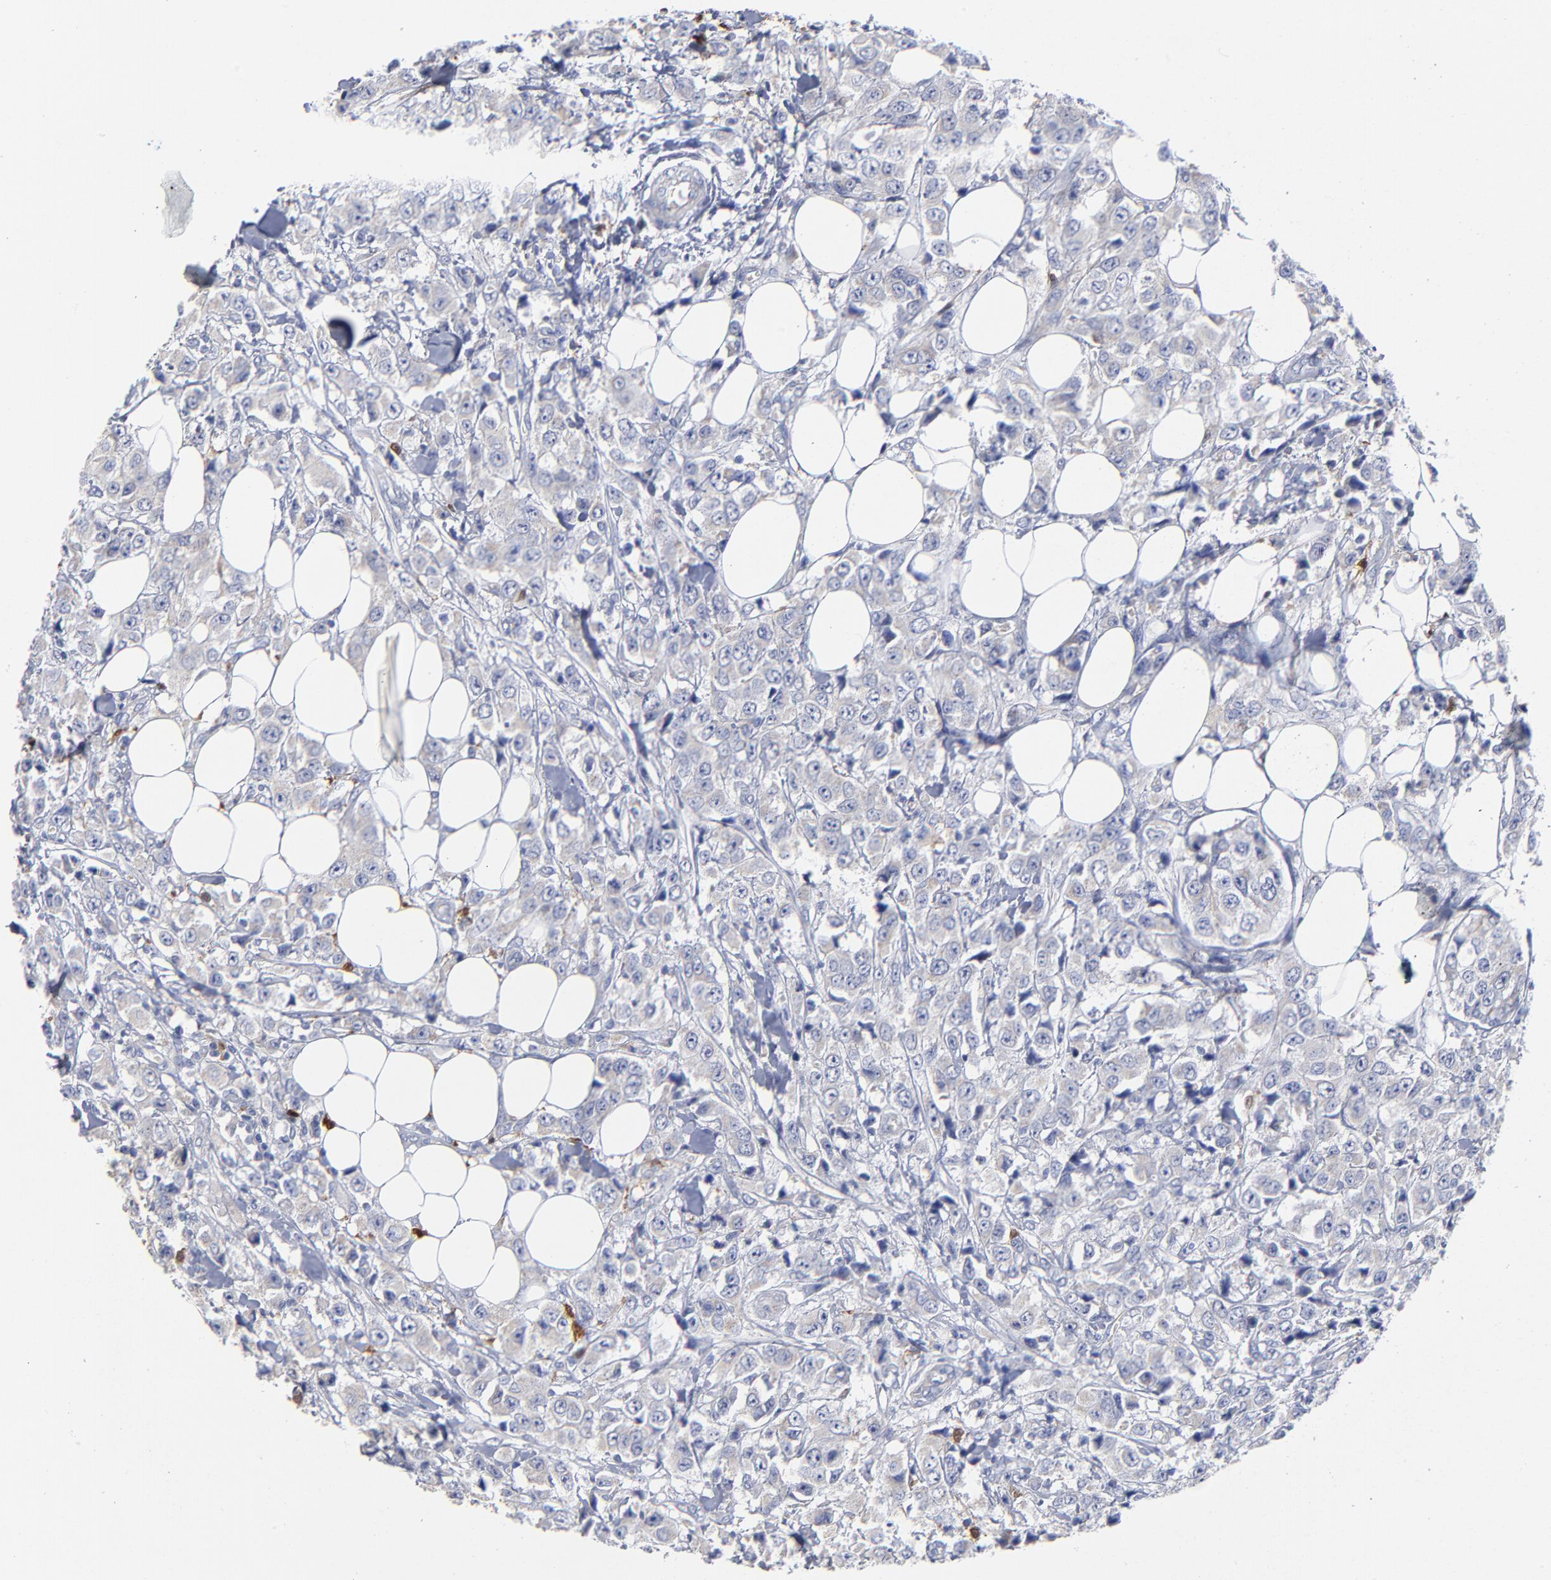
{"staining": {"intensity": "negative", "quantity": "none", "location": "none"}, "tissue": "breast cancer", "cell_type": "Tumor cells", "image_type": "cancer", "snomed": [{"axis": "morphology", "description": "Duct carcinoma"}, {"axis": "topography", "description": "Breast"}], "caption": "A histopathology image of human breast invasive ductal carcinoma is negative for staining in tumor cells.", "gene": "PTP4A1", "patient": {"sex": "female", "age": 58}}